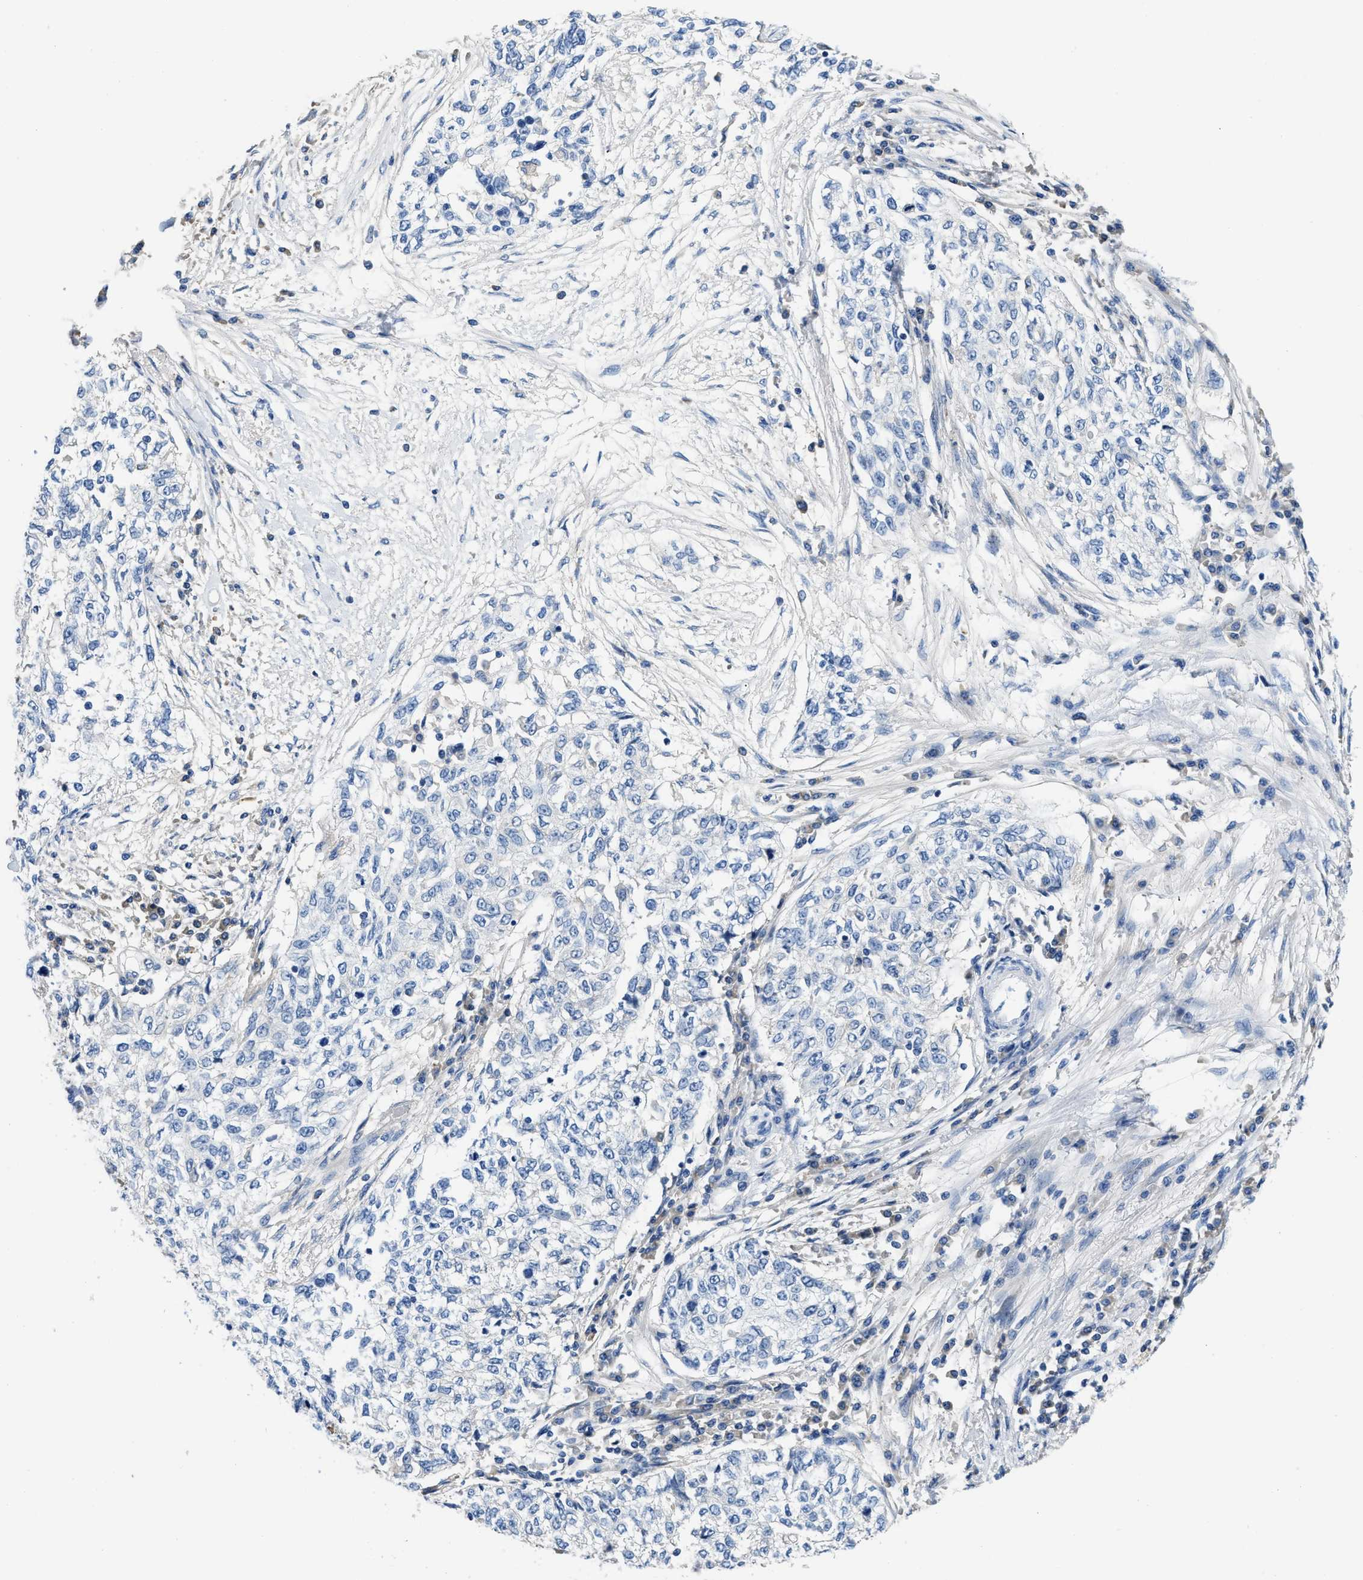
{"staining": {"intensity": "negative", "quantity": "none", "location": "none"}, "tissue": "cervical cancer", "cell_type": "Tumor cells", "image_type": "cancer", "snomed": [{"axis": "morphology", "description": "Squamous cell carcinoma, NOS"}, {"axis": "topography", "description": "Cervix"}], "caption": "This image is of cervical cancer (squamous cell carcinoma) stained with immunohistochemistry (IHC) to label a protein in brown with the nuclei are counter-stained blue. There is no staining in tumor cells.", "gene": "C1S", "patient": {"sex": "female", "age": 57}}